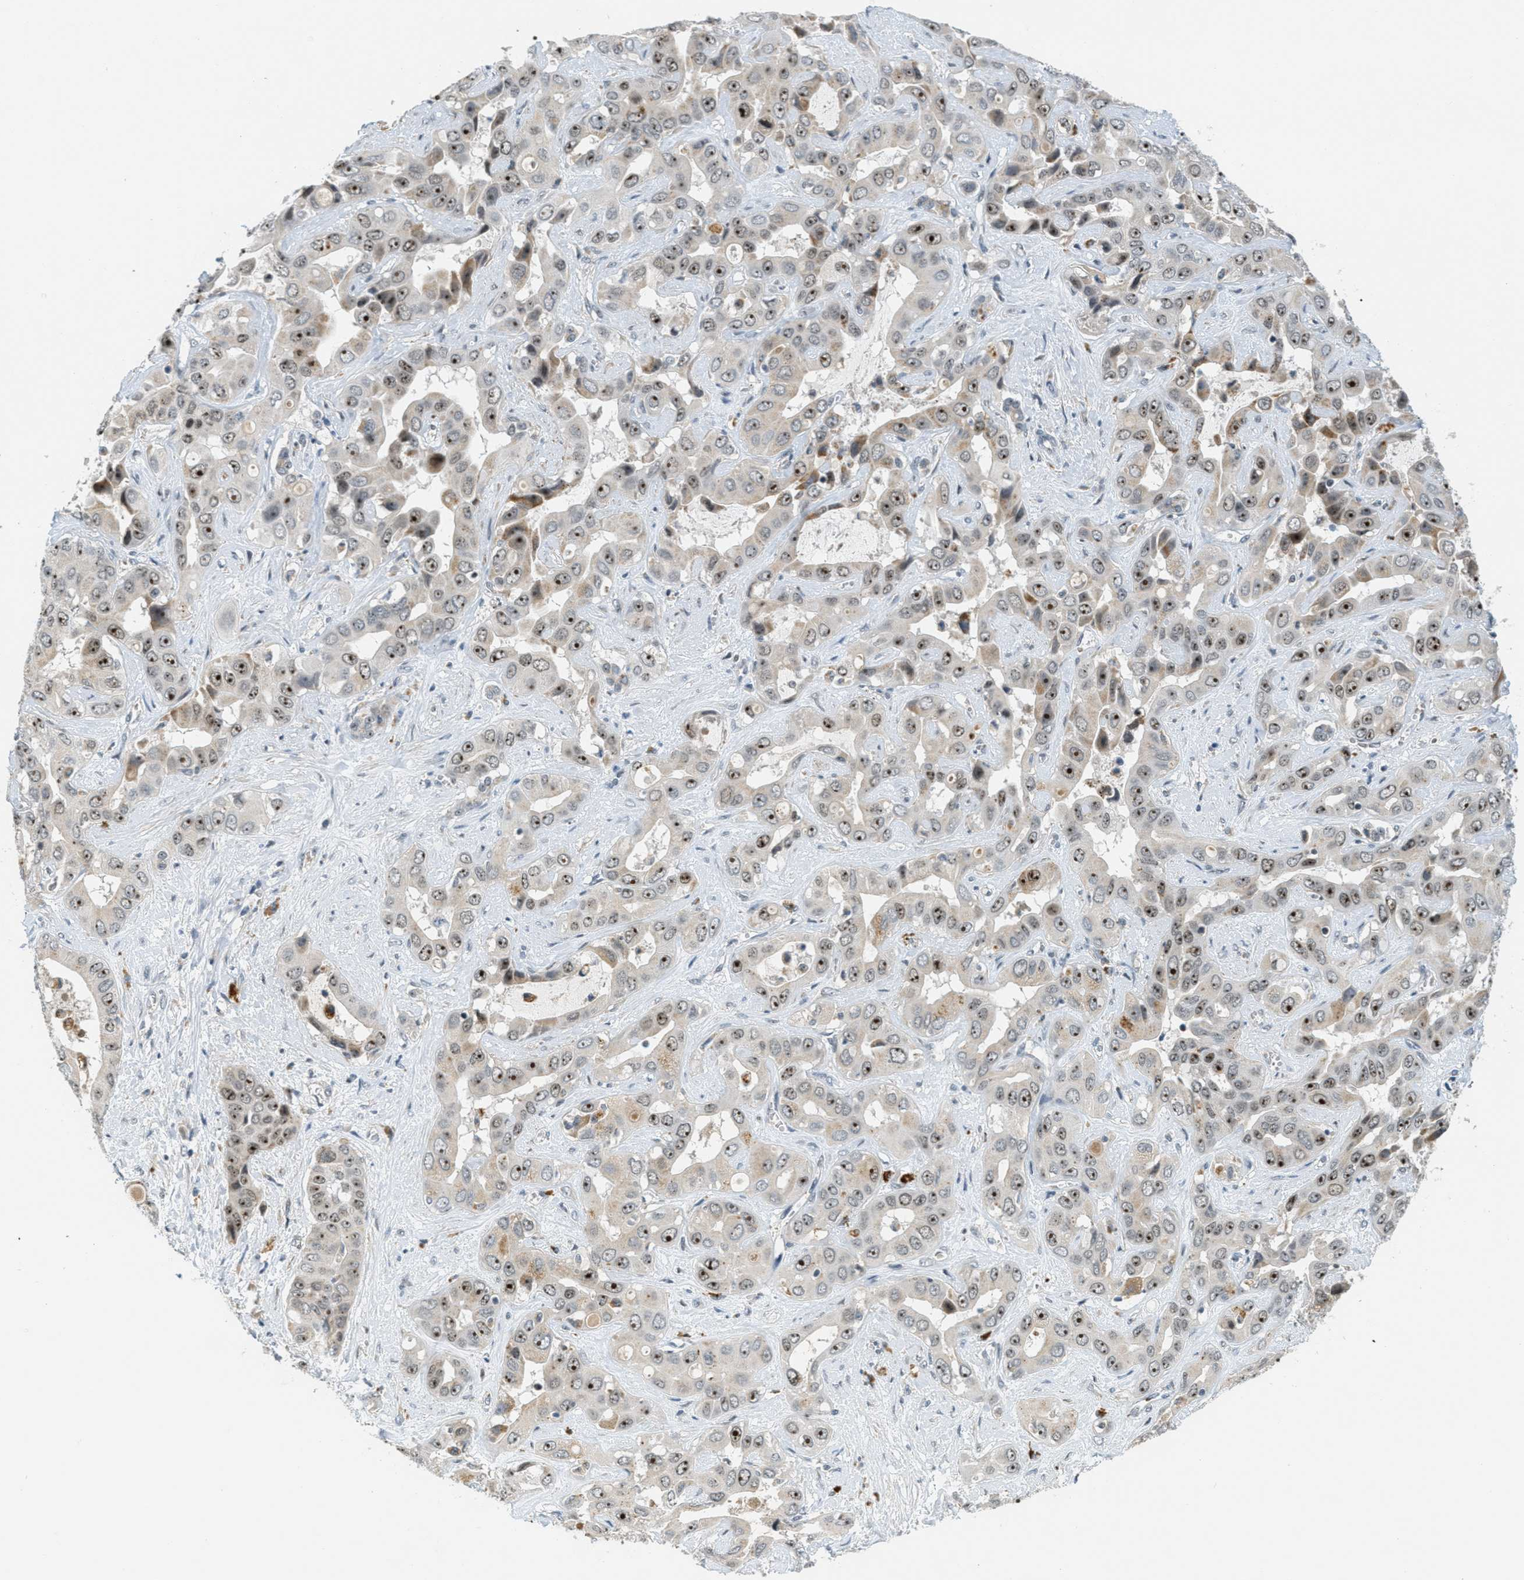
{"staining": {"intensity": "strong", "quantity": "25%-75%", "location": "nuclear"}, "tissue": "liver cancer", "cell_type": "Tumor cells", "image_type": "cancer", "snomed": [{"axis": "morphology", "description": "Cholangiocarcinoma"}, {"axis": "topography", "description": "Liver"}], "caption": "Approximately 25%-75% of tumor cells in human liver cancer (cholangiocarcinoma) display strong nuclear protein positivity as visualized by brown immunohistochemical staining.", "gene": "DDX47", "patient": {"sex": "female", "age": 52}}